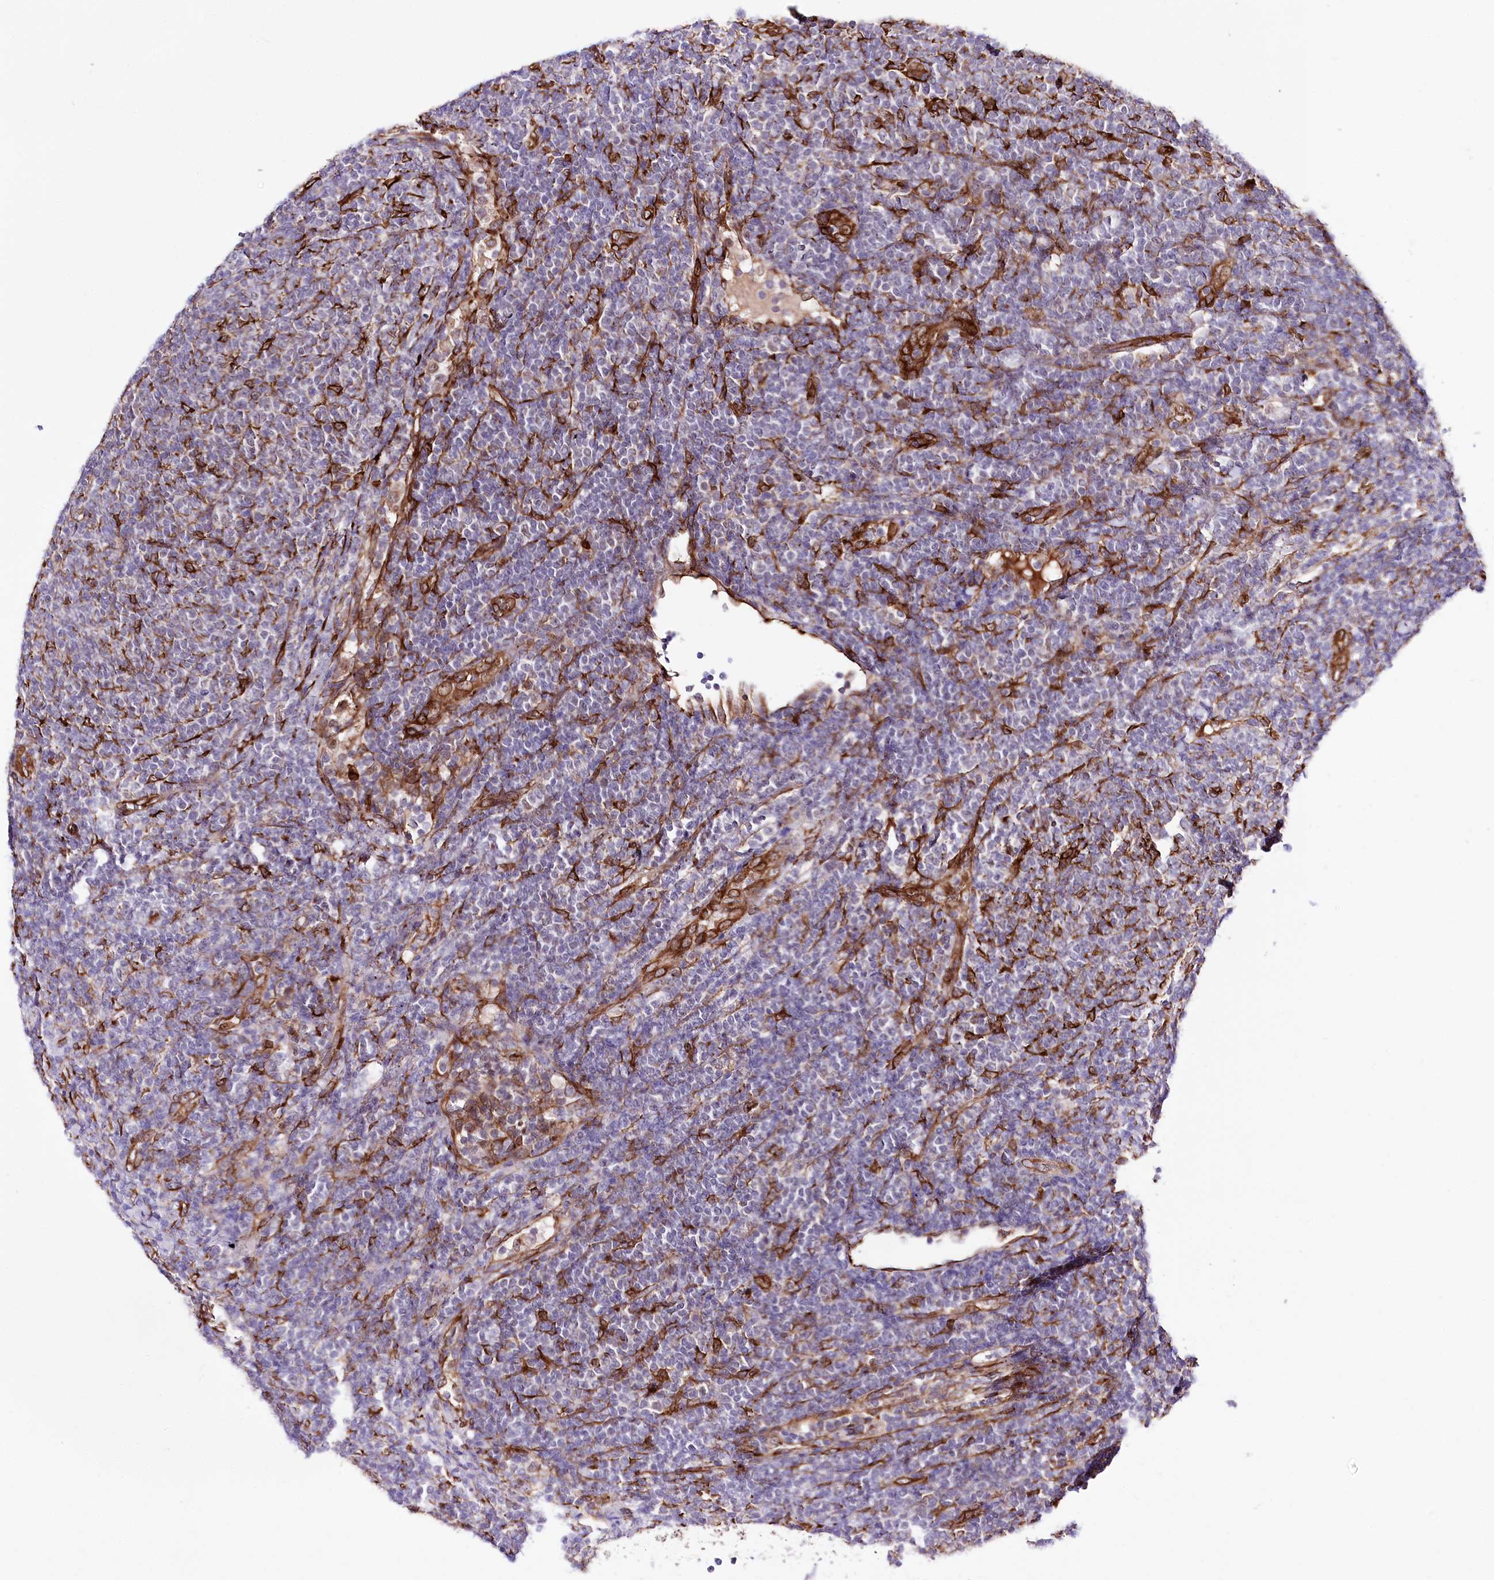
{"staining": {"intensity": "negative", "quantity": "none", "location": "none"}, "tissue": "lymphoma", "cell_type": "Tumor cells", "image_type": "cancer", "snomed": [{"axis": "morphology", "description": "Malignant lymphoma, non-Hodgkin's type, Low grade"}, {"axis": "topography", "description": "Lymph node"}], "caption": "IHC image of neoplastic tissue: lymphoma stained with DAB (3,3'-diaminobenzidine) displays no significant protein positivity in tumor cells.", "gene": "WWC1", "patient": {"sex": "male", "age": 66}}